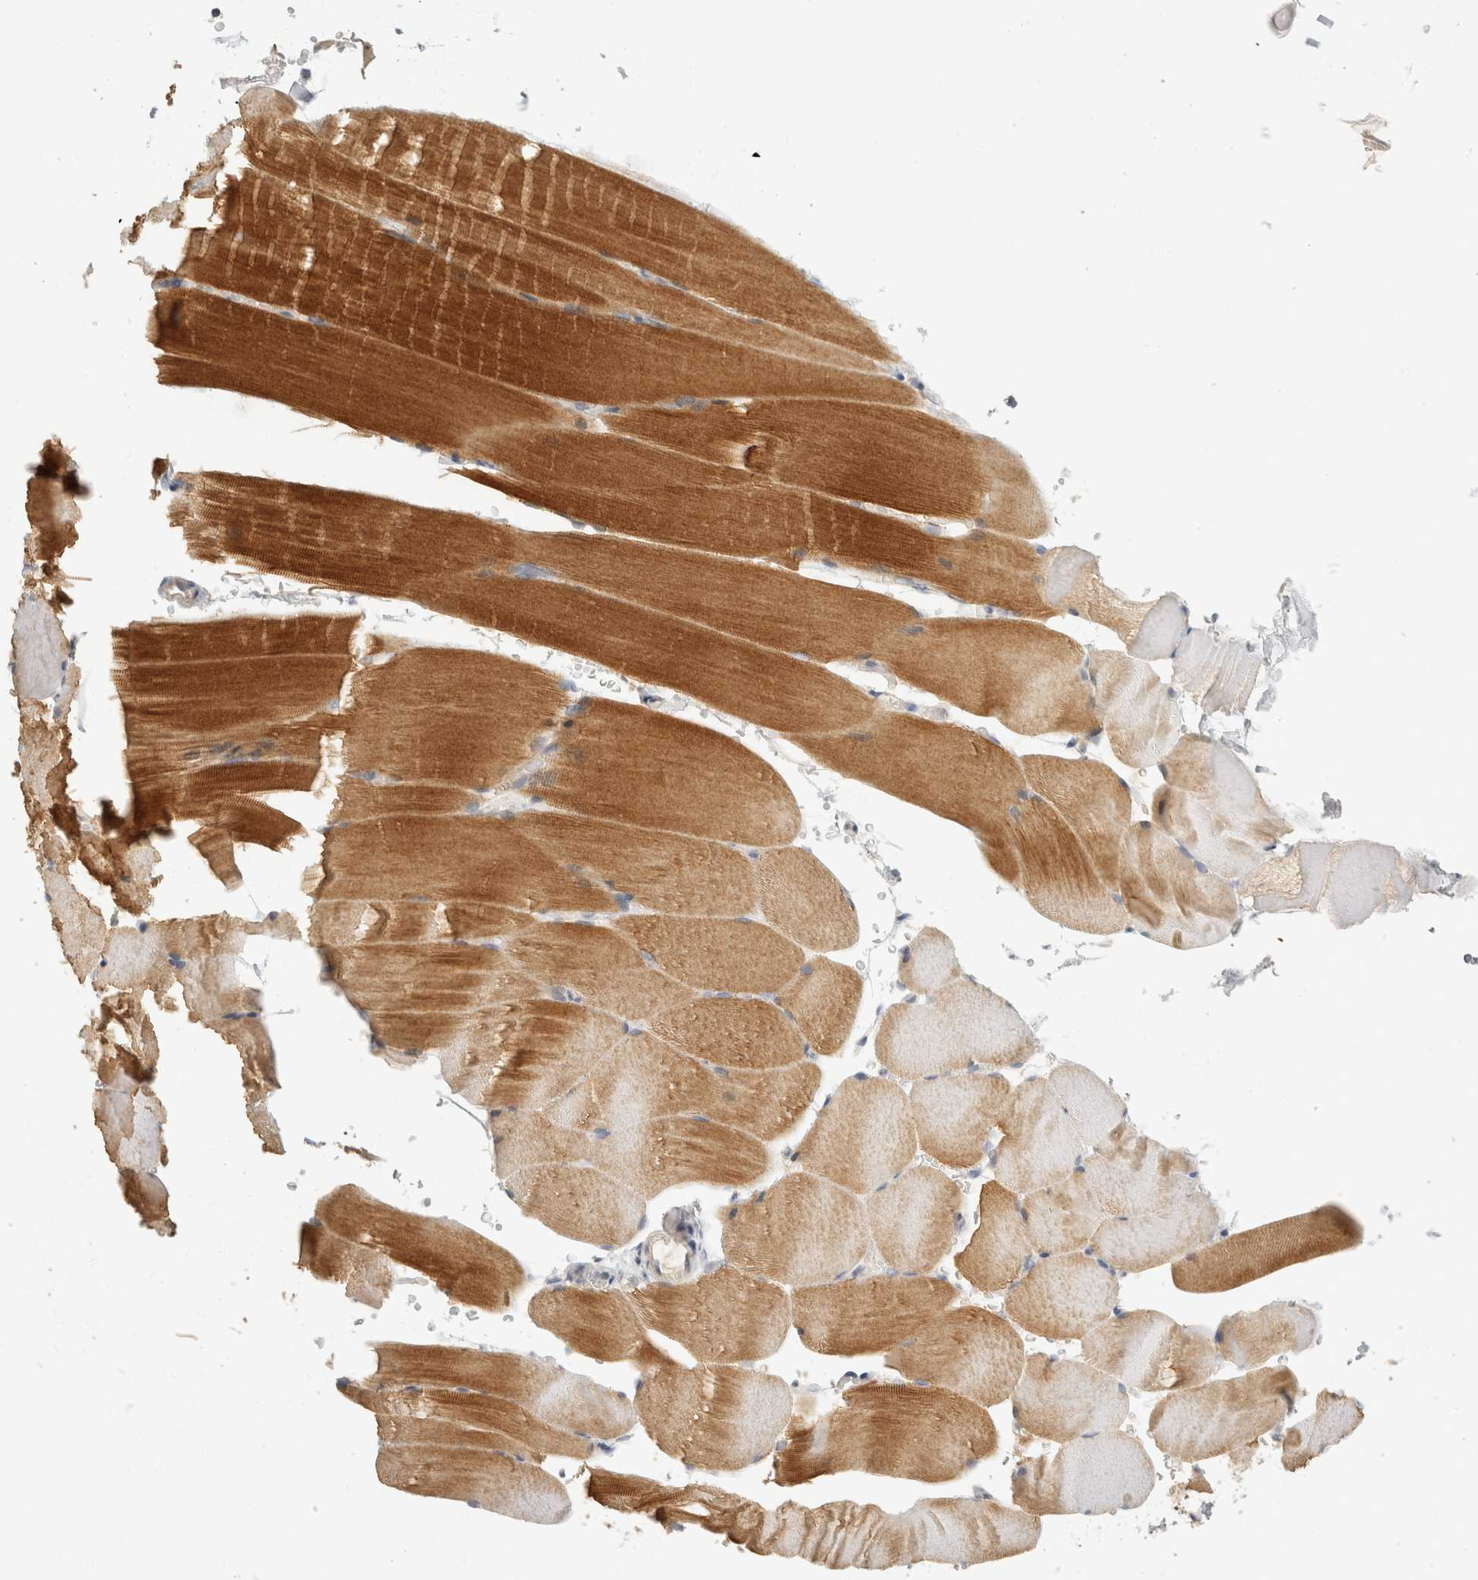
{"staining": {"intensity": "moderate", "quantity": ">75%", "location": "cytoplasmic/membranous"}, "tissue": "skeletal muscle", "cell_type": "Myocytes", "image_type": "normal", "snomed": [{"axis": "morphology", "description": "Normal tissue, NOS"}, {"axis": "topography", "description": "Skeletal muscle"}, {"axis": "topography", "description": "Parathyroid gland"}], "caption": "DAB (3,3'-diaminobenzidine) immunohistochemical staining of normal human skeletal muscle shows moderate cytoplasmic/membranous protein expression in about >75% of myocytes. (DAB (3,3'-diaminobenzidine) = brown stain, brightfield microscopy at high magnification).", "gene": "CHRM4", "patient": {"sex": "female", "age": 37}}